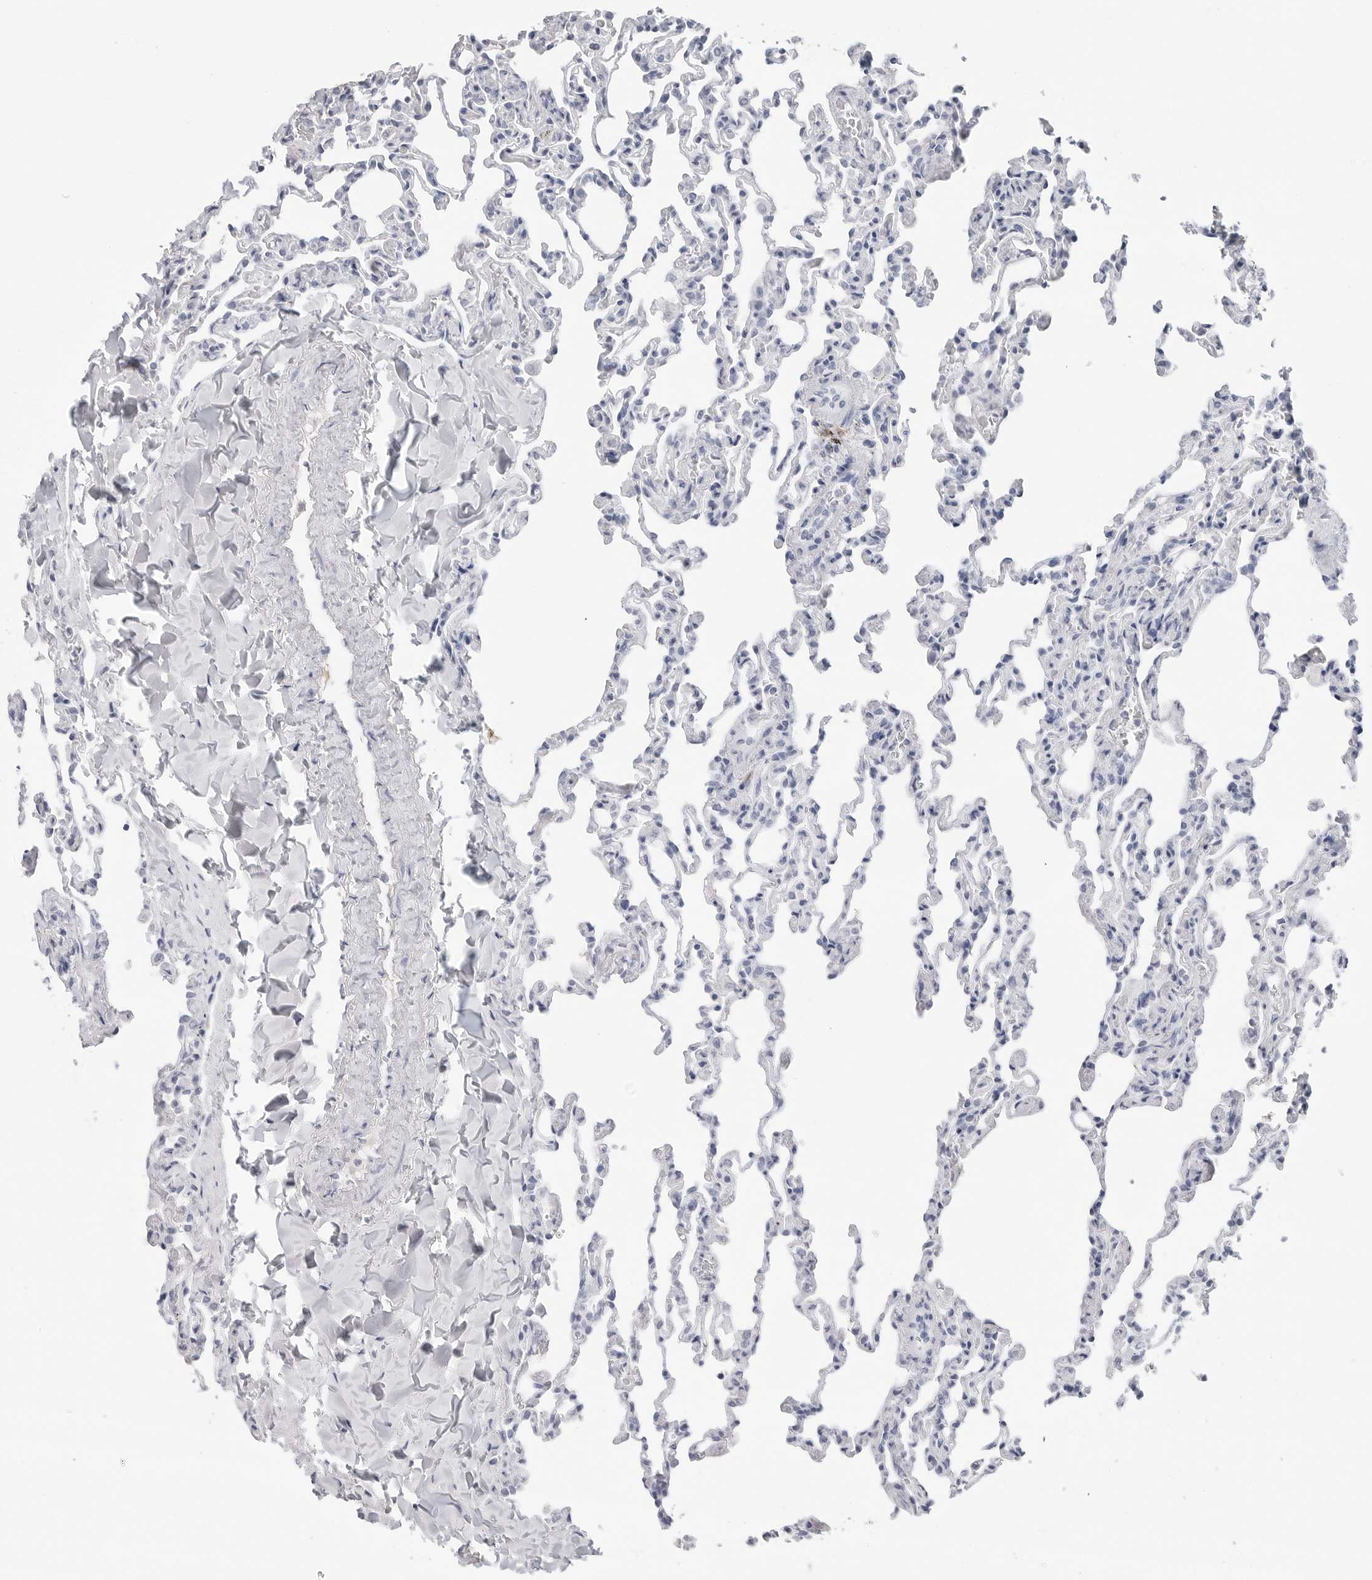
{"staining": {"intensity": "negative", "quantity": "none", "location": "none"}, "tissue": "lung", "cell_type": "Alveolar cells", "image_type": "normal", "snomed": [{"axis": "morphology", "description": "Normal tissue, NOS"}, {"axis": "topography", "description": "Lung"}], "caption": "There is no significant staining in alveolar cells of lung. (Stains: DAB (3,3'-diaminobenzidine) IHC with hematoxylin counter stain, Microscopy: brightfield microscopy at high magnification).", "gene": "AMPD1", "patient": {"sex": "male", "age": 20}}